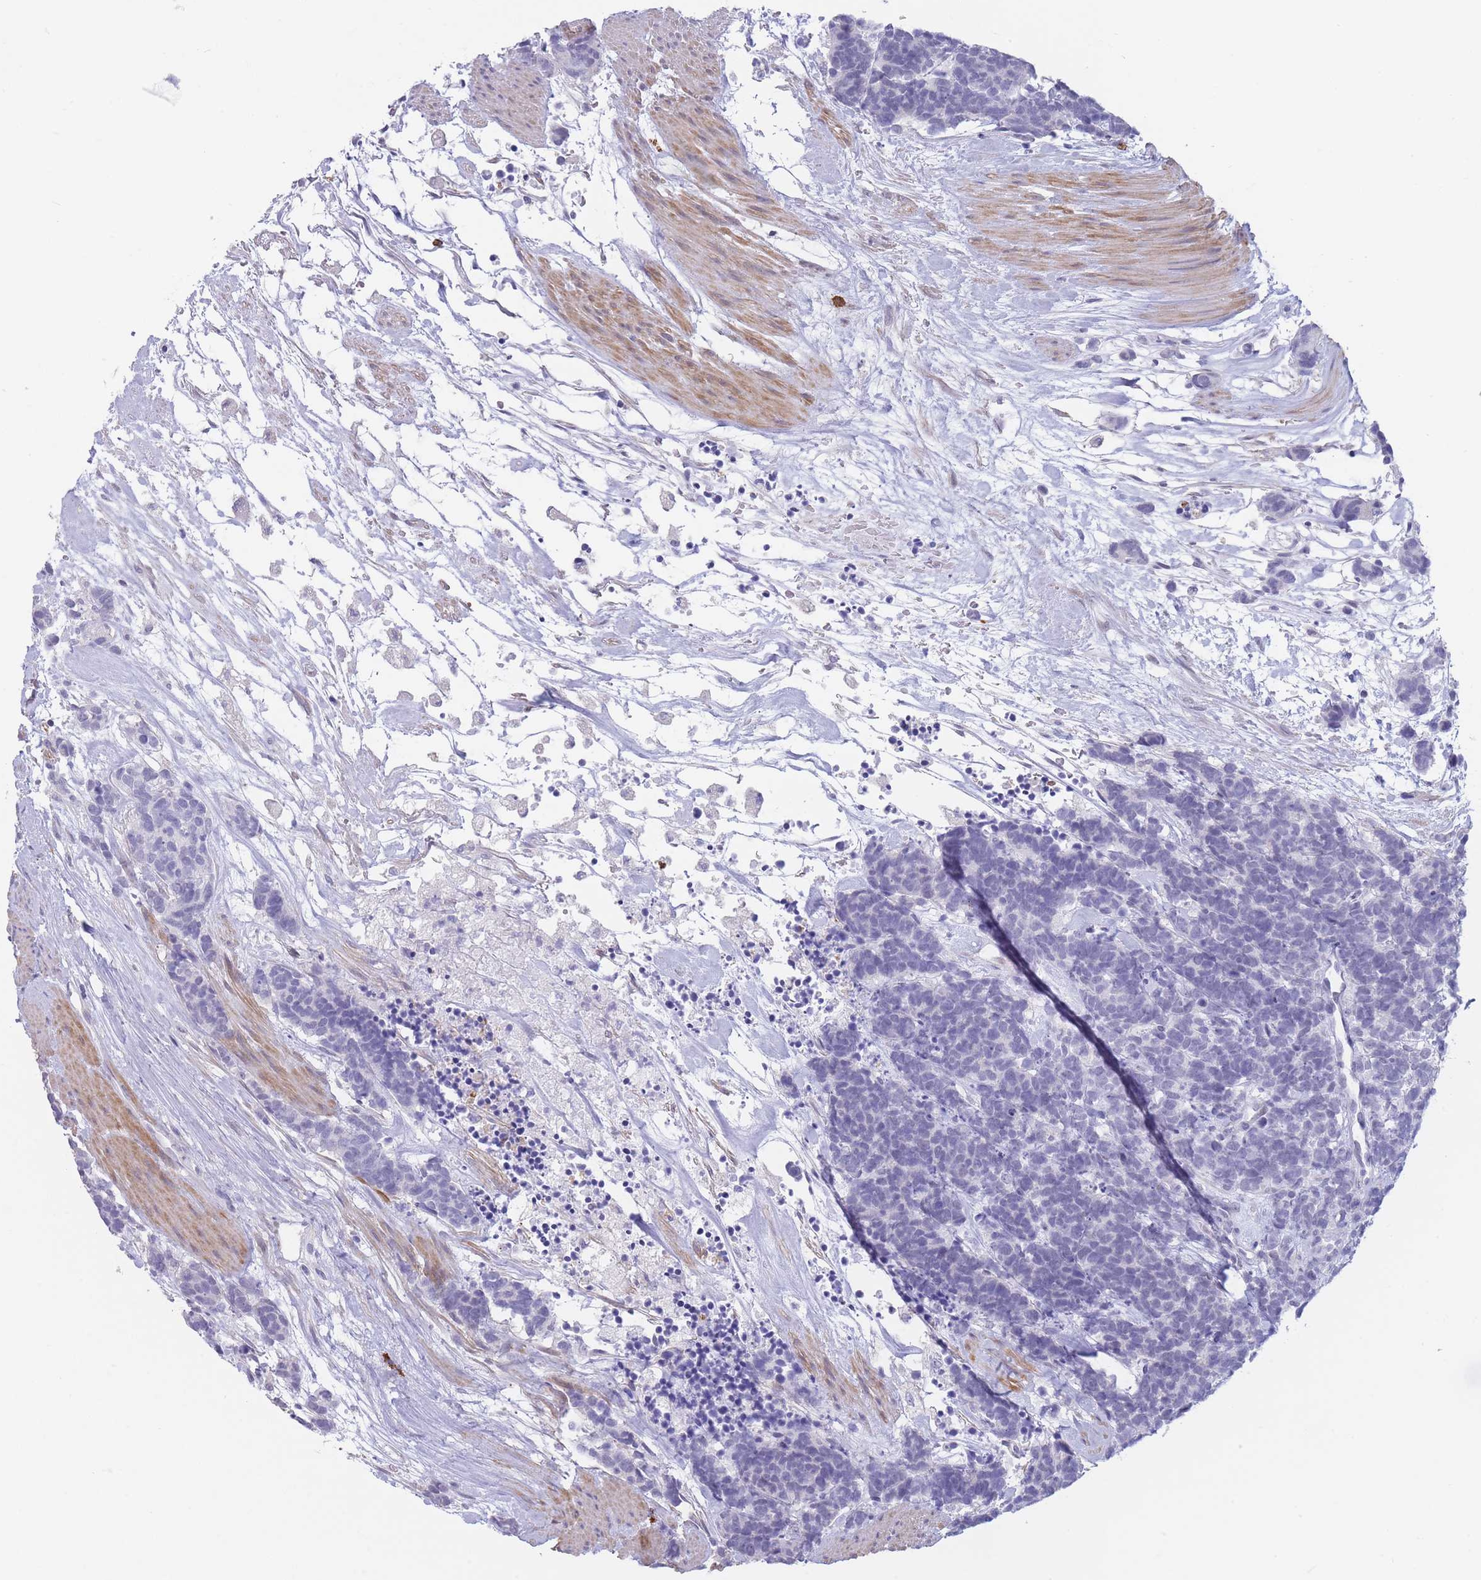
{"staining": {"intensity": "negative", "quantity": "none", "location": "none"}, "tissue": "carcinoid", "cell_type": "Tumor cells", "image_type": "cancer", "snomed": [{"axis": "morphology", "description": "Carcinoma, NOS"}, {"axis": "morphology", "description": "Carcinoid, malignant, NOS"}, {"axis": "topography", "description": "Prostate"}], "caption": "Malignant carcinoid was stained to show a protein in brown. There is no significant expression in tumor cells.", "gene": "ASAP3", "patient": {"sex": "male", "age": 57}}